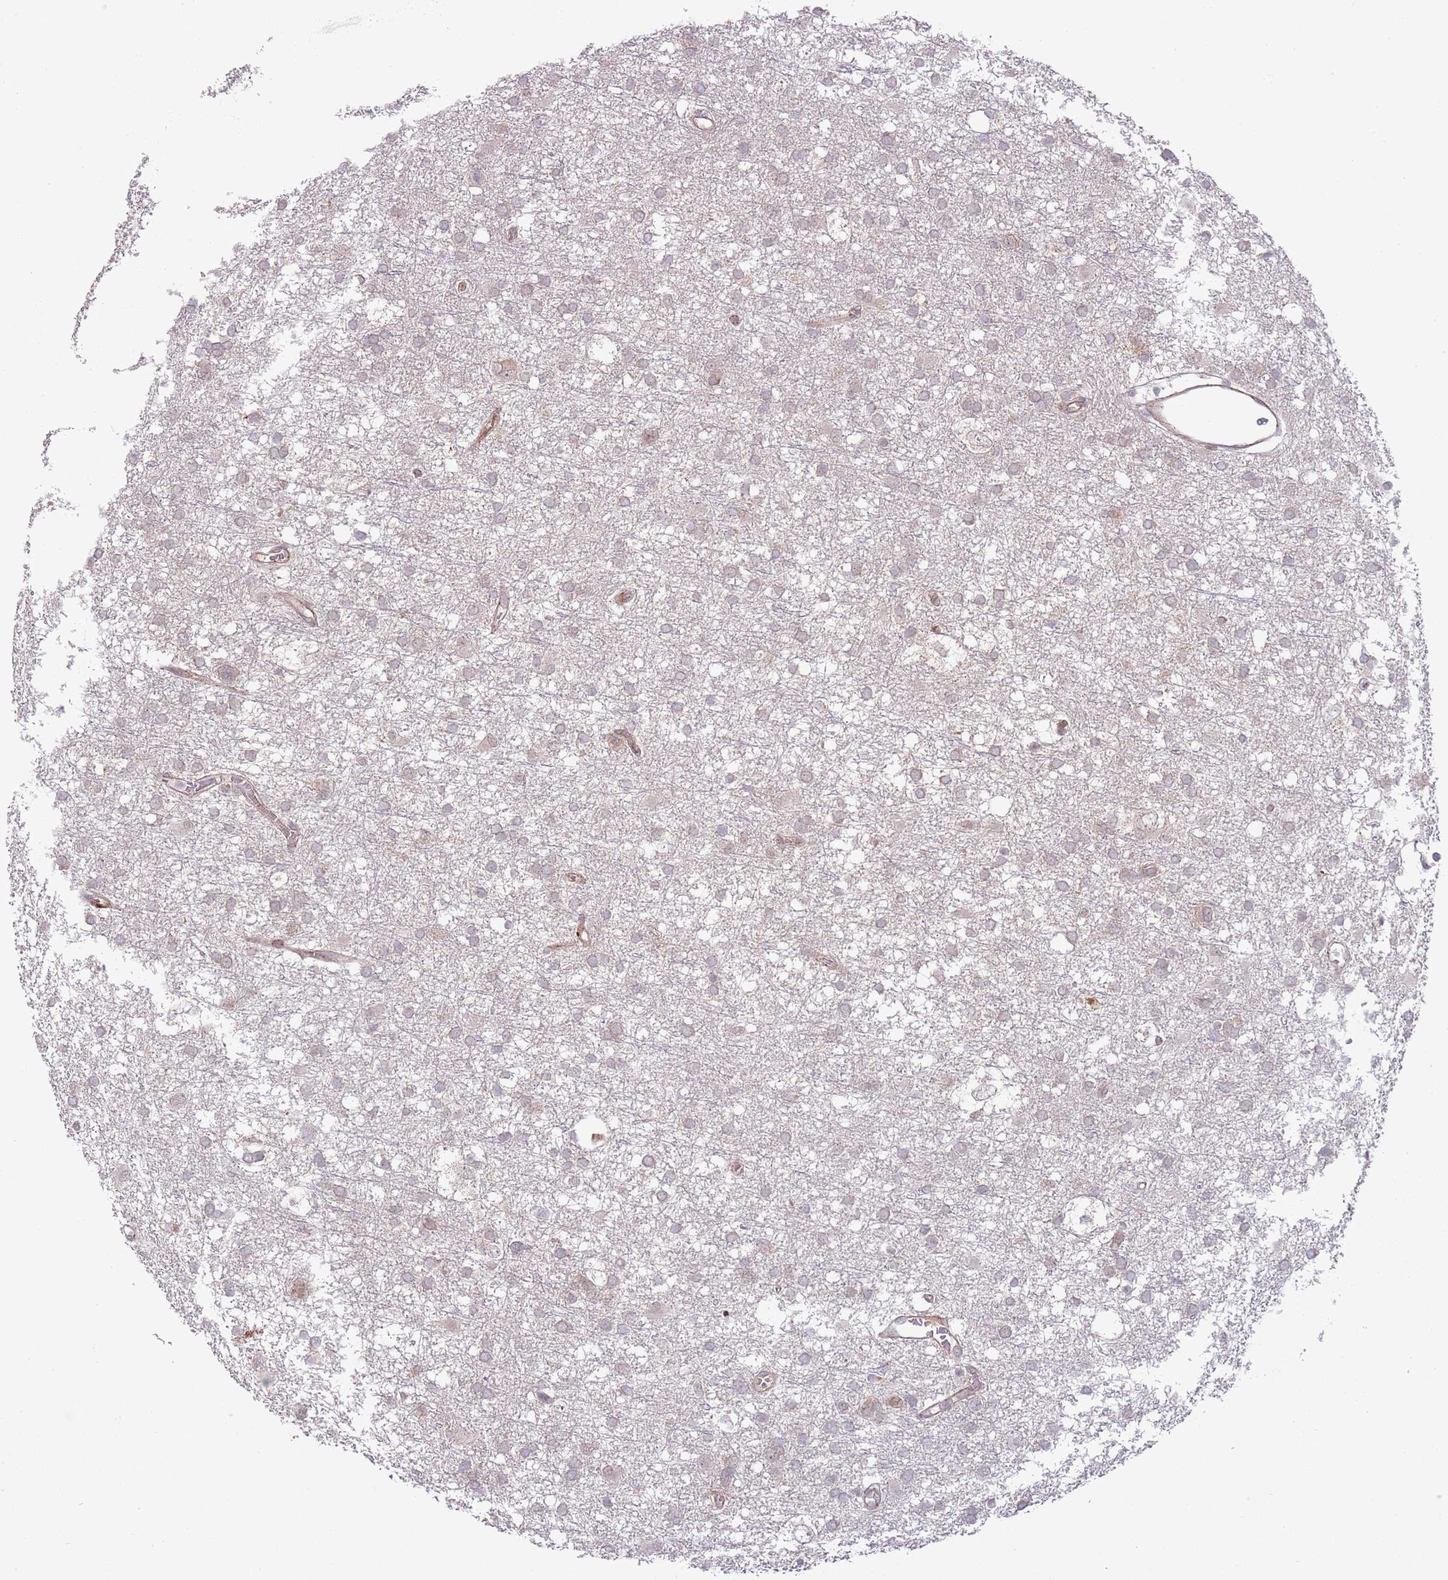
{"staining": {"intensity": "weak", "quantity": "25%-75%", "location": "cytoplasmic/membranous"}, "tissue": "glioma", "cell_type": "Tumor cells", "image_type": "cancer", "snomed": [{"axis": "morphology", "description": "Glioma, malignant, High grade"}, {"axis": "topography", "description": "Brain"}], "caption": "A low amount of weak cytoplasmic/membranous positivity is appreciated in approximately 25%-75% of tumor cells in malignant glioma (high-grade) tissue.", "gene": "DPP10", "patient": {"sex": "male", "age": 61}}